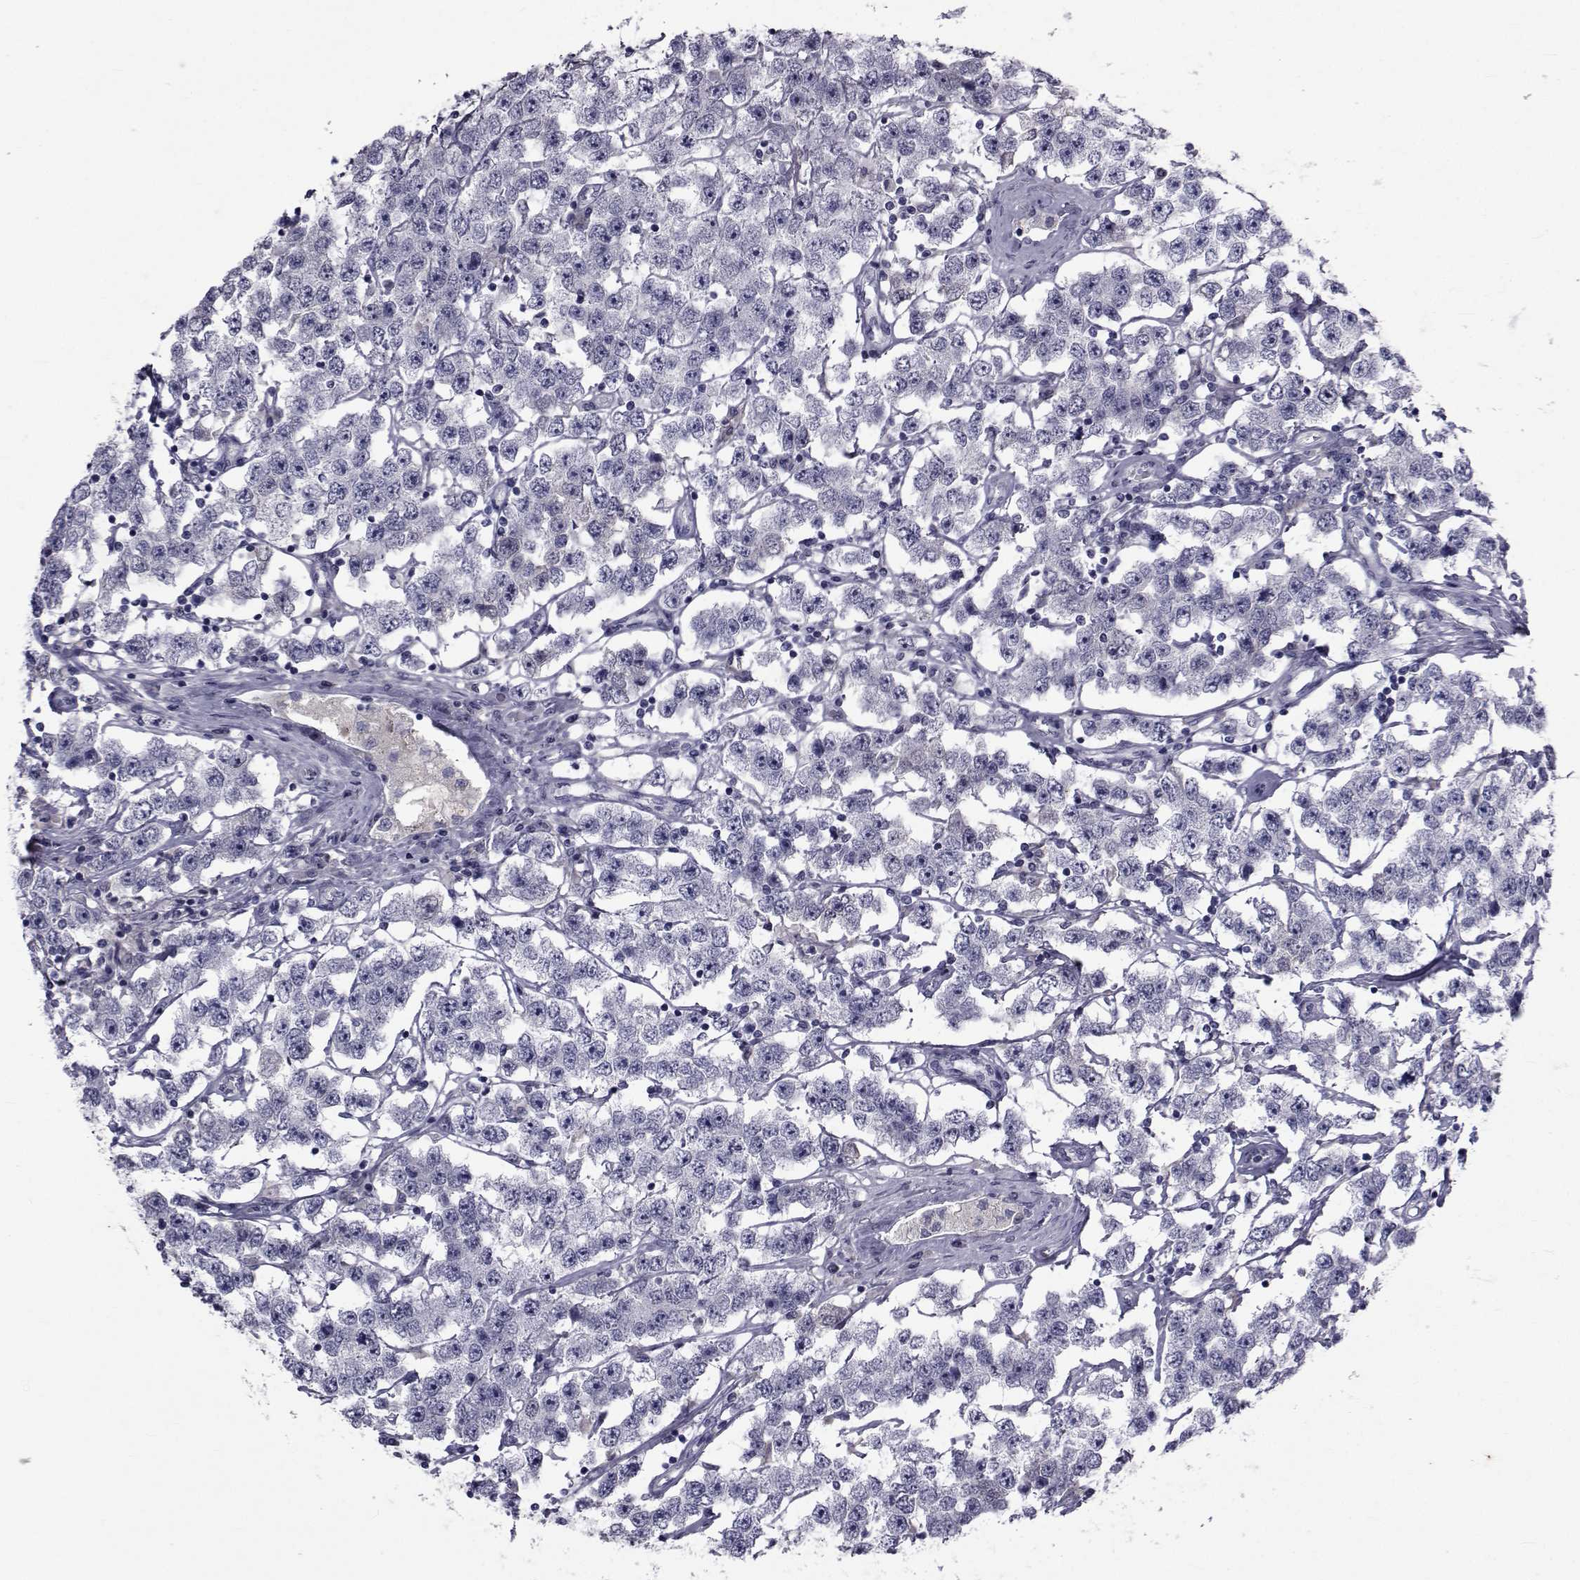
{"staining": {"intensity": "negative", "quantity": "none", "location": "none"}, "tissue": "testis cancer", "cell_type": "Tumor cells", "image_type": "cancer", "snomed": [{"axis": "morphology", "description": "Seminoma, NOS"}, {"axis": "topography", "description": "Testis"}], "caption": "DAB (3,3'-diaminobenzidine) immunohistochemical staining of testis cancer demonstrates no significant staining in tumor cells.", "gene": "PAX2", "patient": {"sex": "male", "age": 52}}